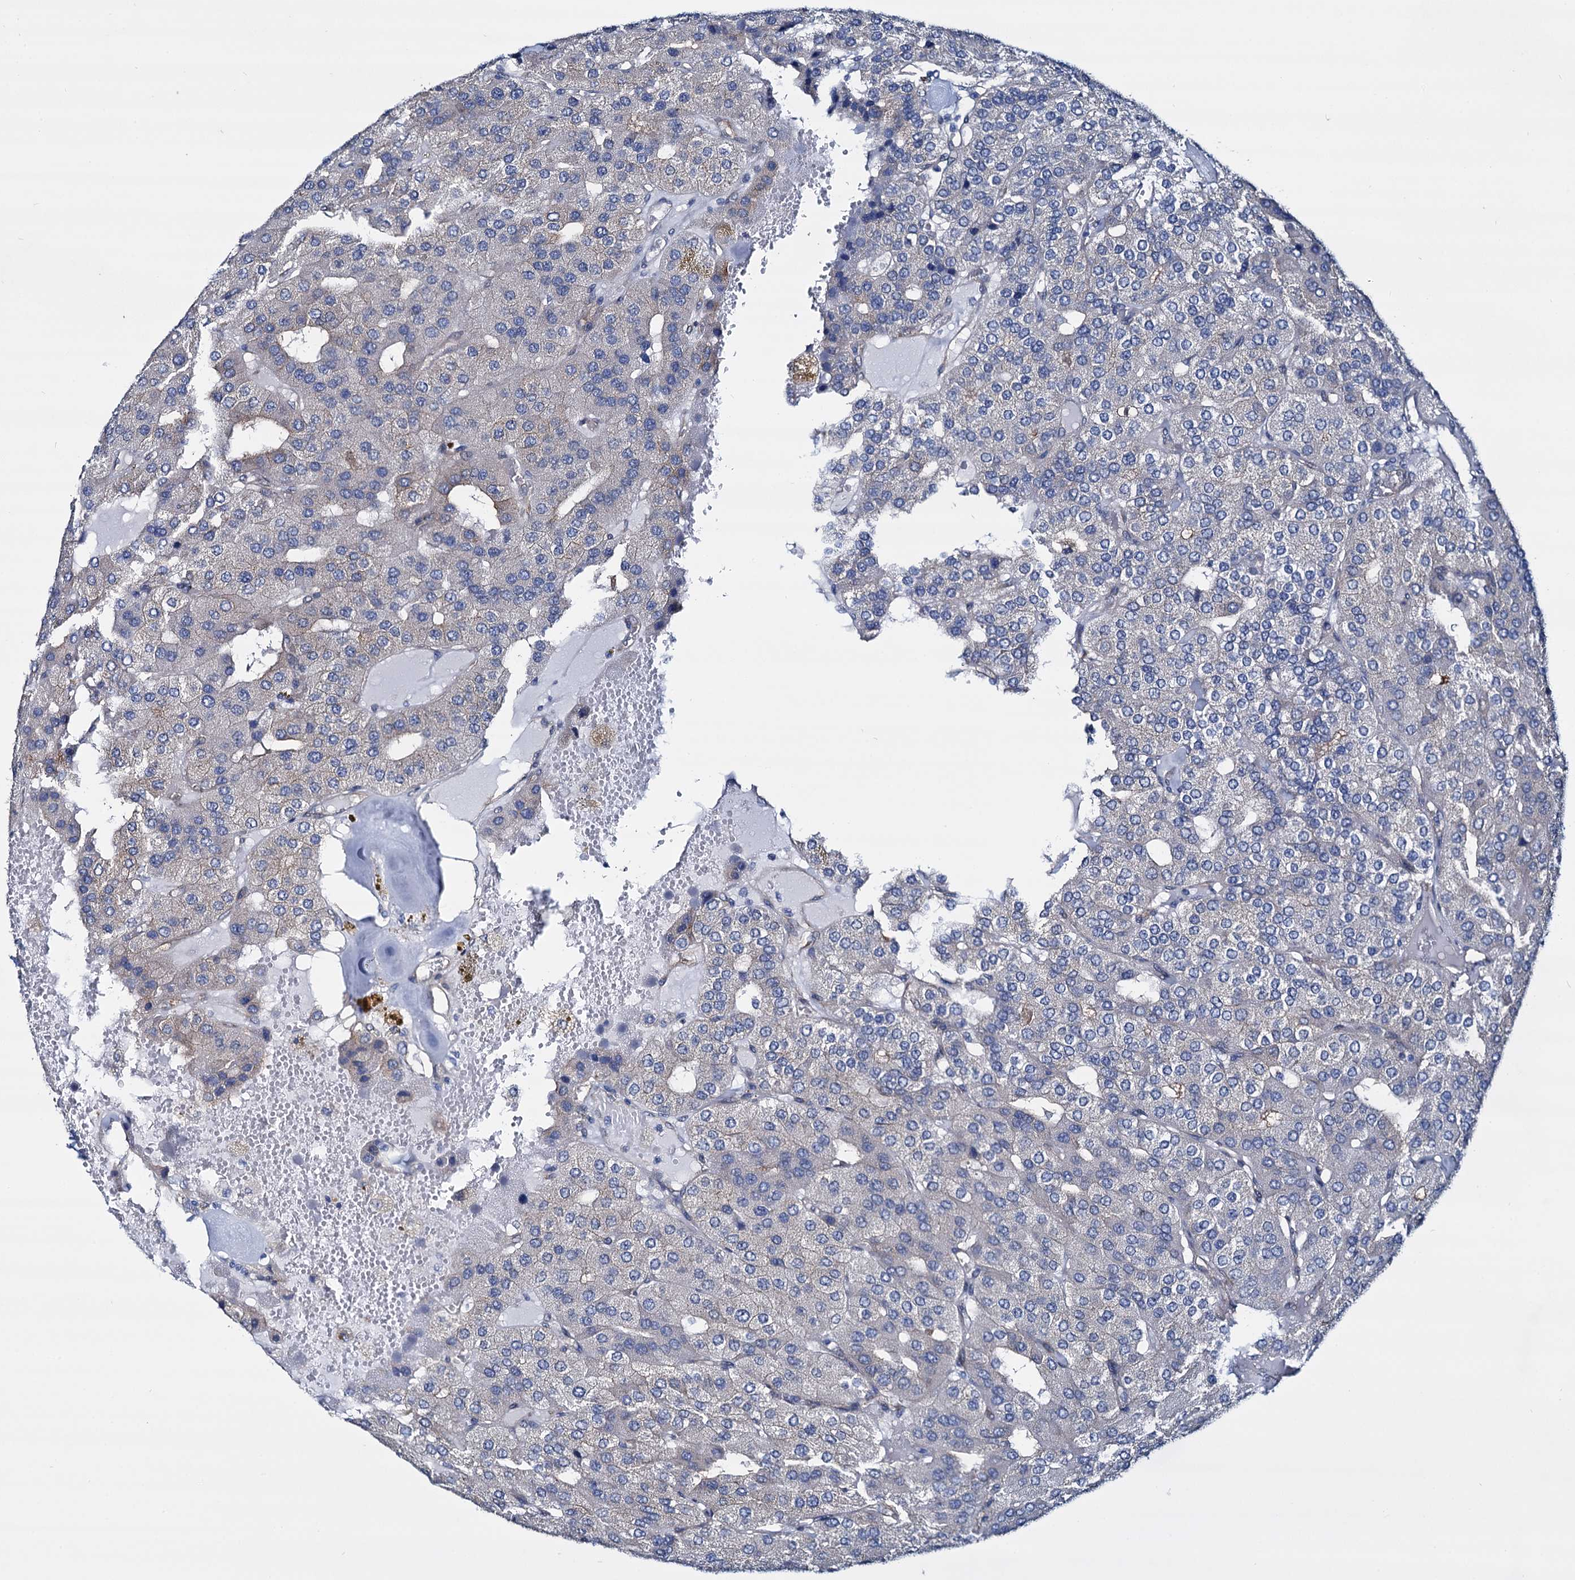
{"staining": {"intensity": "negative", "quantity": "none", "location": "none"}, "tissue": "parathyroid gland", "cell_type": "Glandular cells", "image_type": "normal", "snomed": [{"axis": "morphology", "description": "Normal tissue, NOS"}, {"axis": "morphology", "description": "Adenoma, NOS"}, {"axis": "topography", "description": "Parathyroid gland"}], "caption": "The micrograph displays no staining of glandular cells in normal parathyroid gland. Nuclei are stained in blue.", "gene": "STXBP1", "patient": {"sex": "female", "age": 86}}